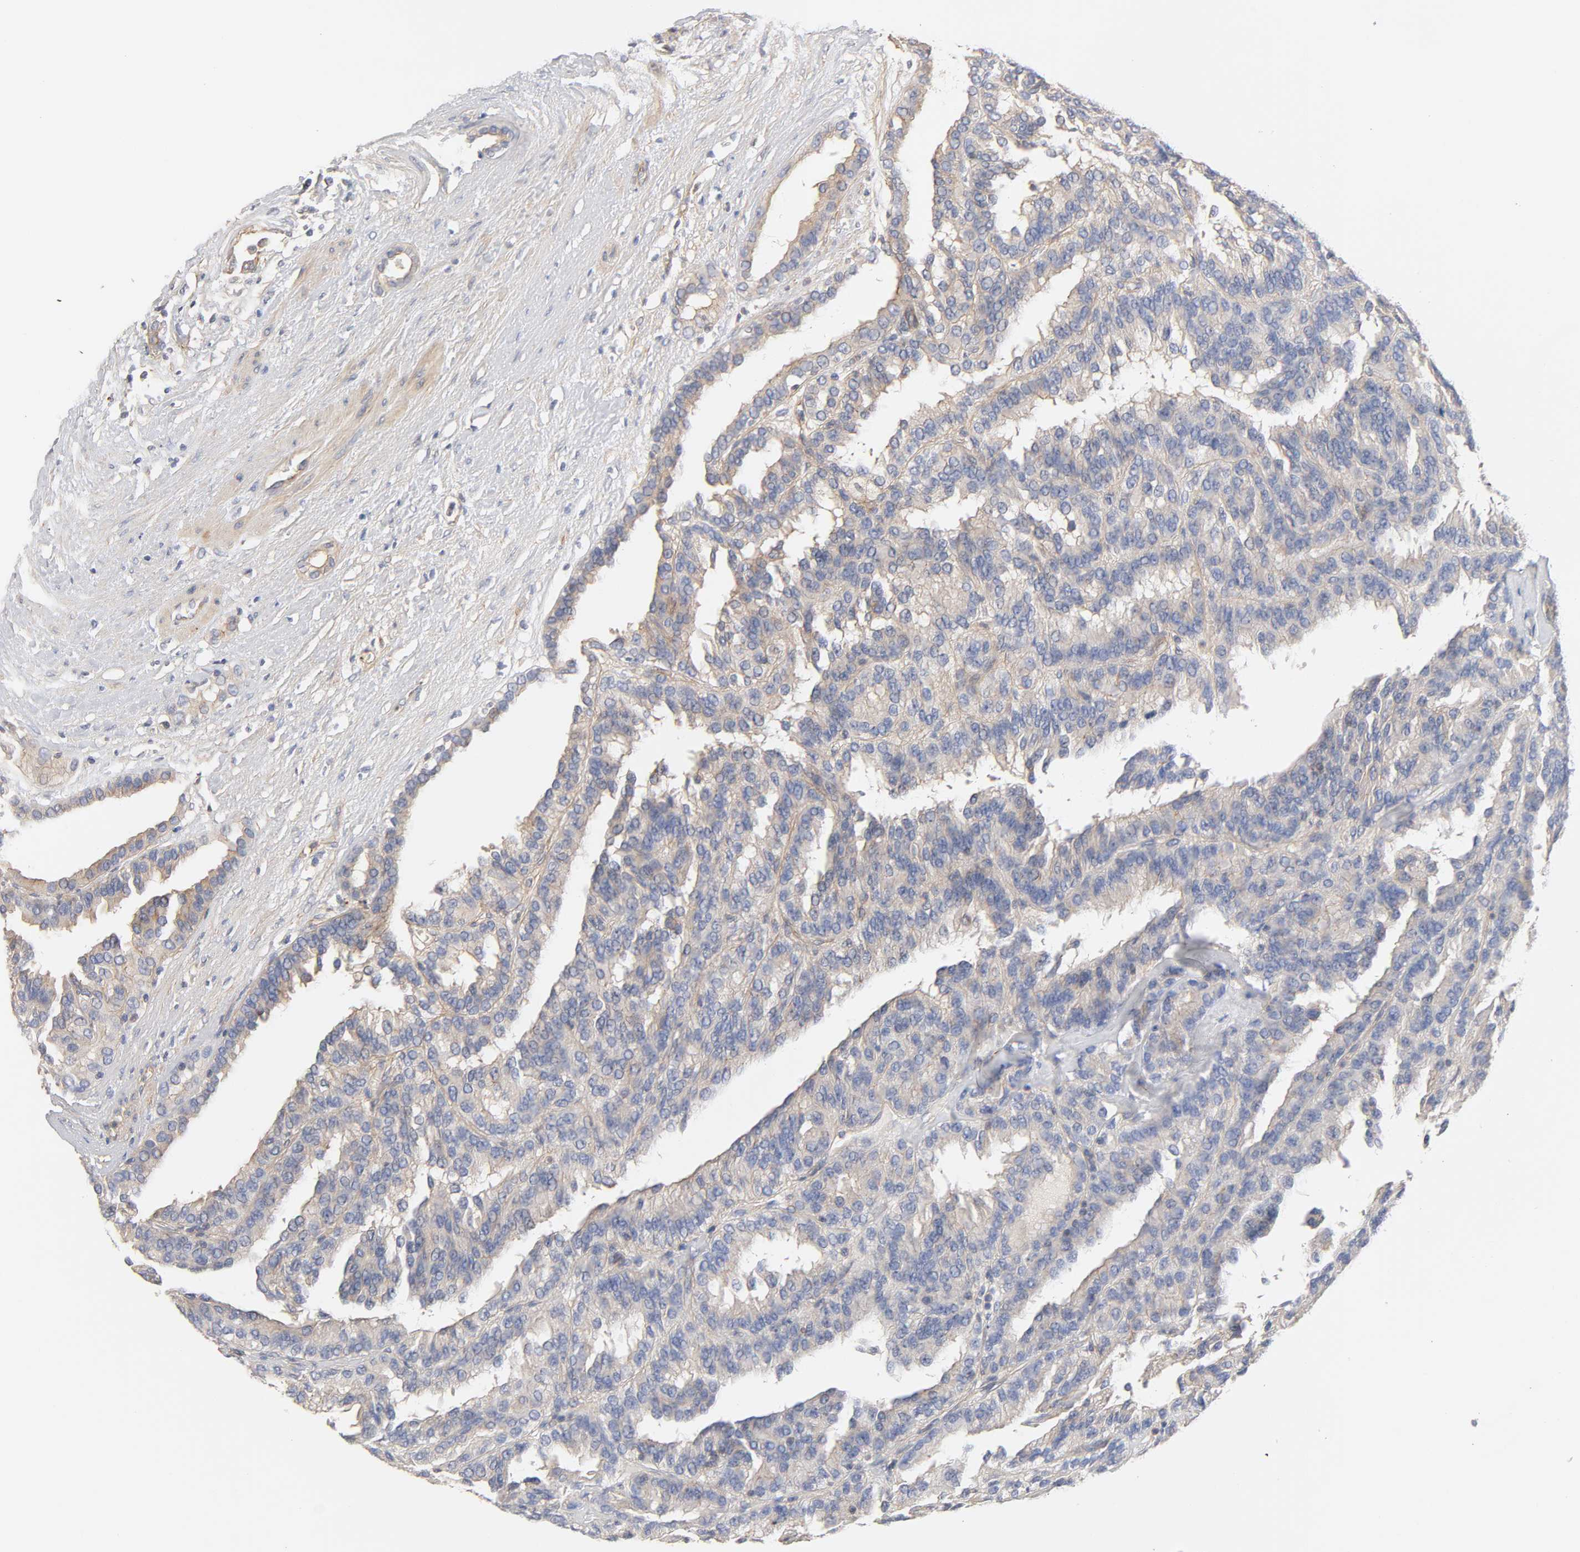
{"staining": {"intensity": "weak", "quantity": "25%-75%", "location": "cytoplasmic/membranous"}, "tissue": "renal cancer", "cell_type": "Tumor cells", "image_type": "cancer", "snomed": [{"axis": "morphology", "description": "Adenocarcinoma, NOS"}, {"axis": "topography", "description": "Kidney"}], "caption": "Protein expression analysis of renal cancer displays weak cytoplasmic/membranous expression in approximately 25%-75% of tumor cells.", "gene": "STRN3", "patient": {"sex": "male", "age": 46}}